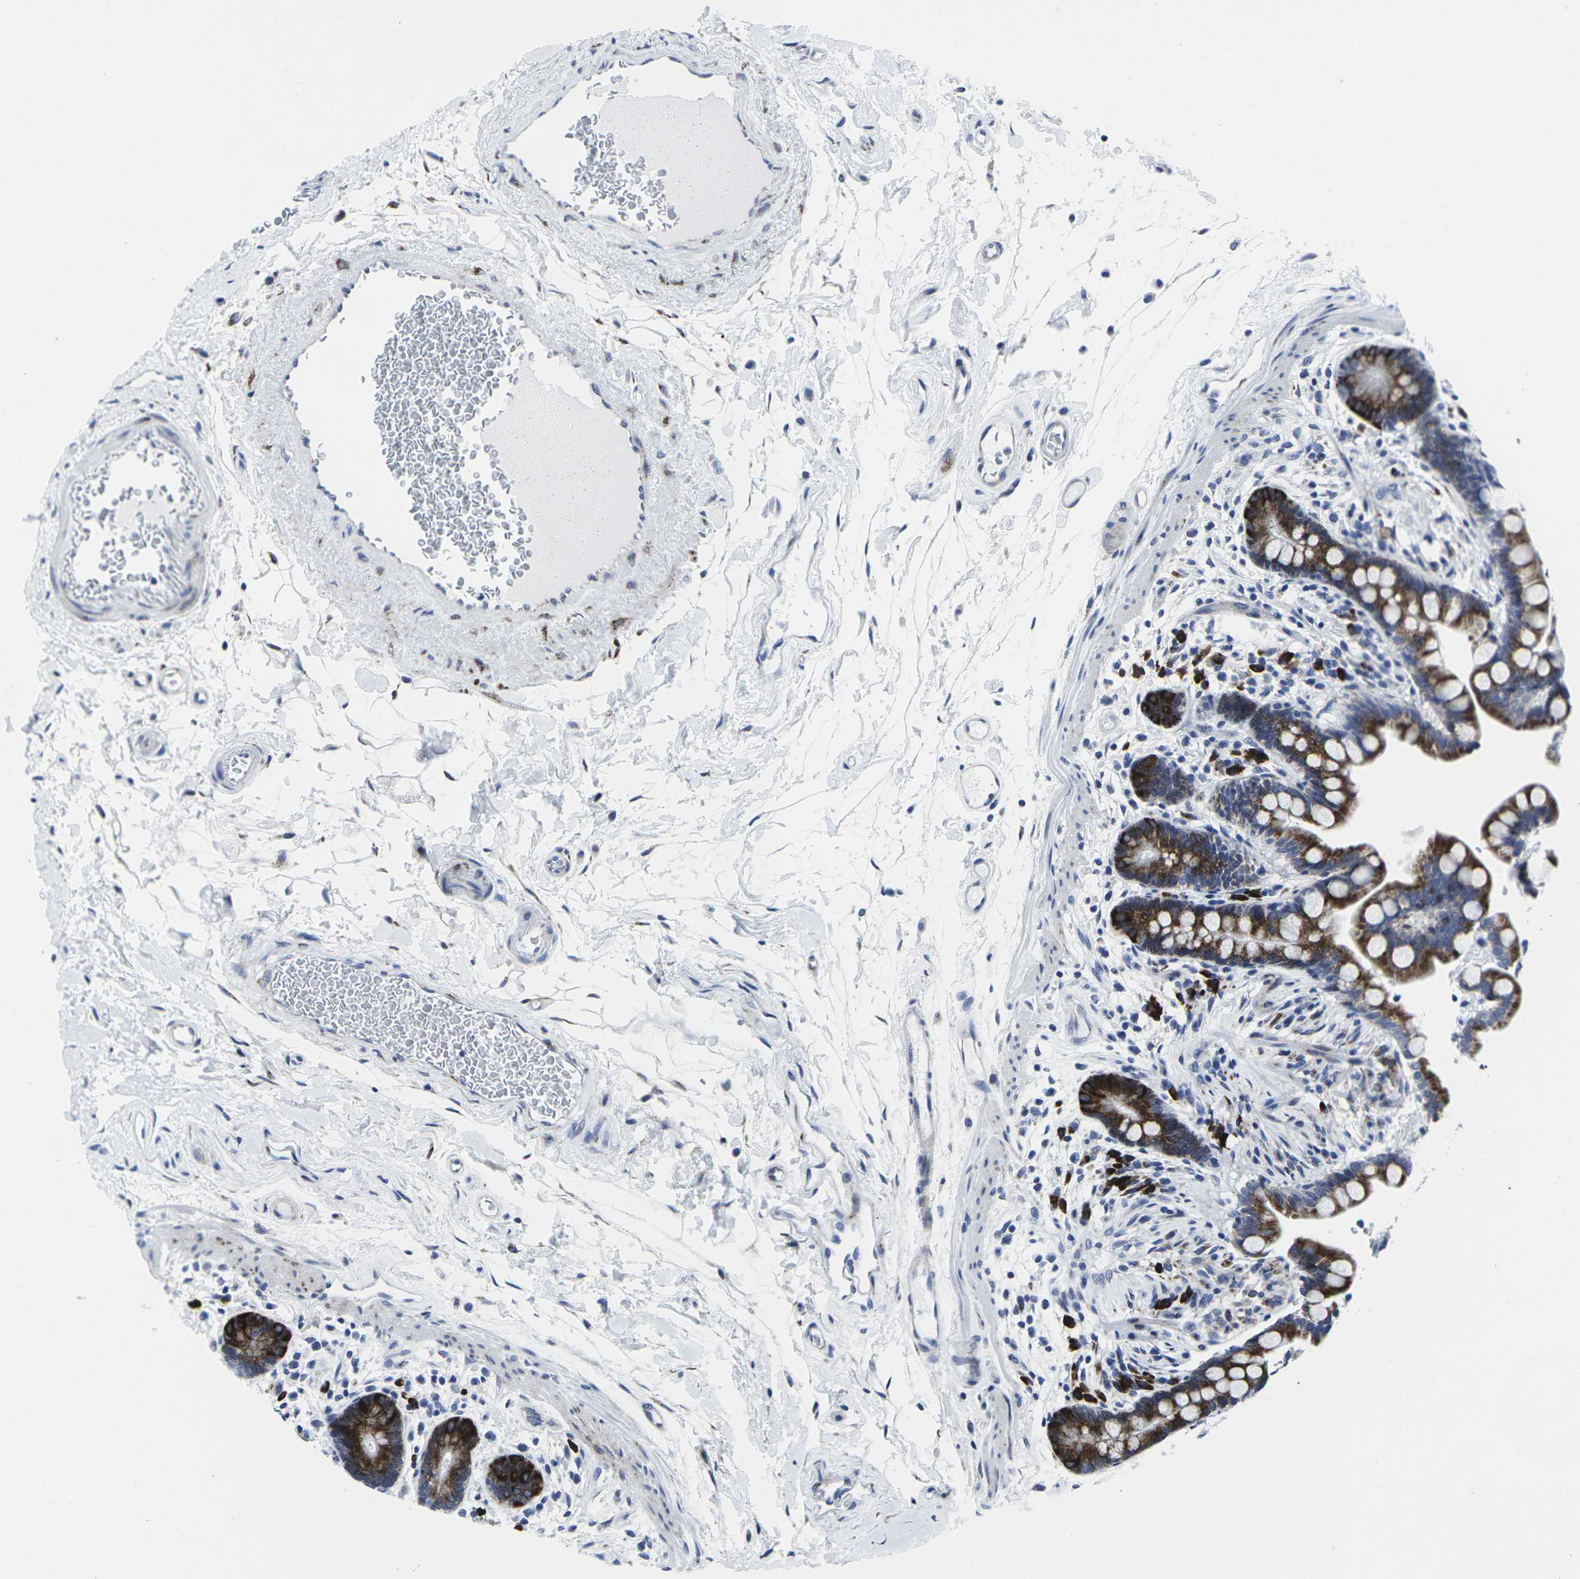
{"staining": {"intensity": "negative", "quantity": "none", "location": "none"}, "tissue": "colon", "cell_type": "Endothelial cells", "image_type": "normal", "snomed": [{"axis": "morphology", "description": "Normal tissue, NOS"}, {"axis": "topography", "description": "Colon"}], "caption": "This is a photomicrograph of immunohistochemistry staining of benign colon, which shows no positivity in endothelial cells.", "gene": "RPN1", "patient": {"sex": "male", "age": 73}}